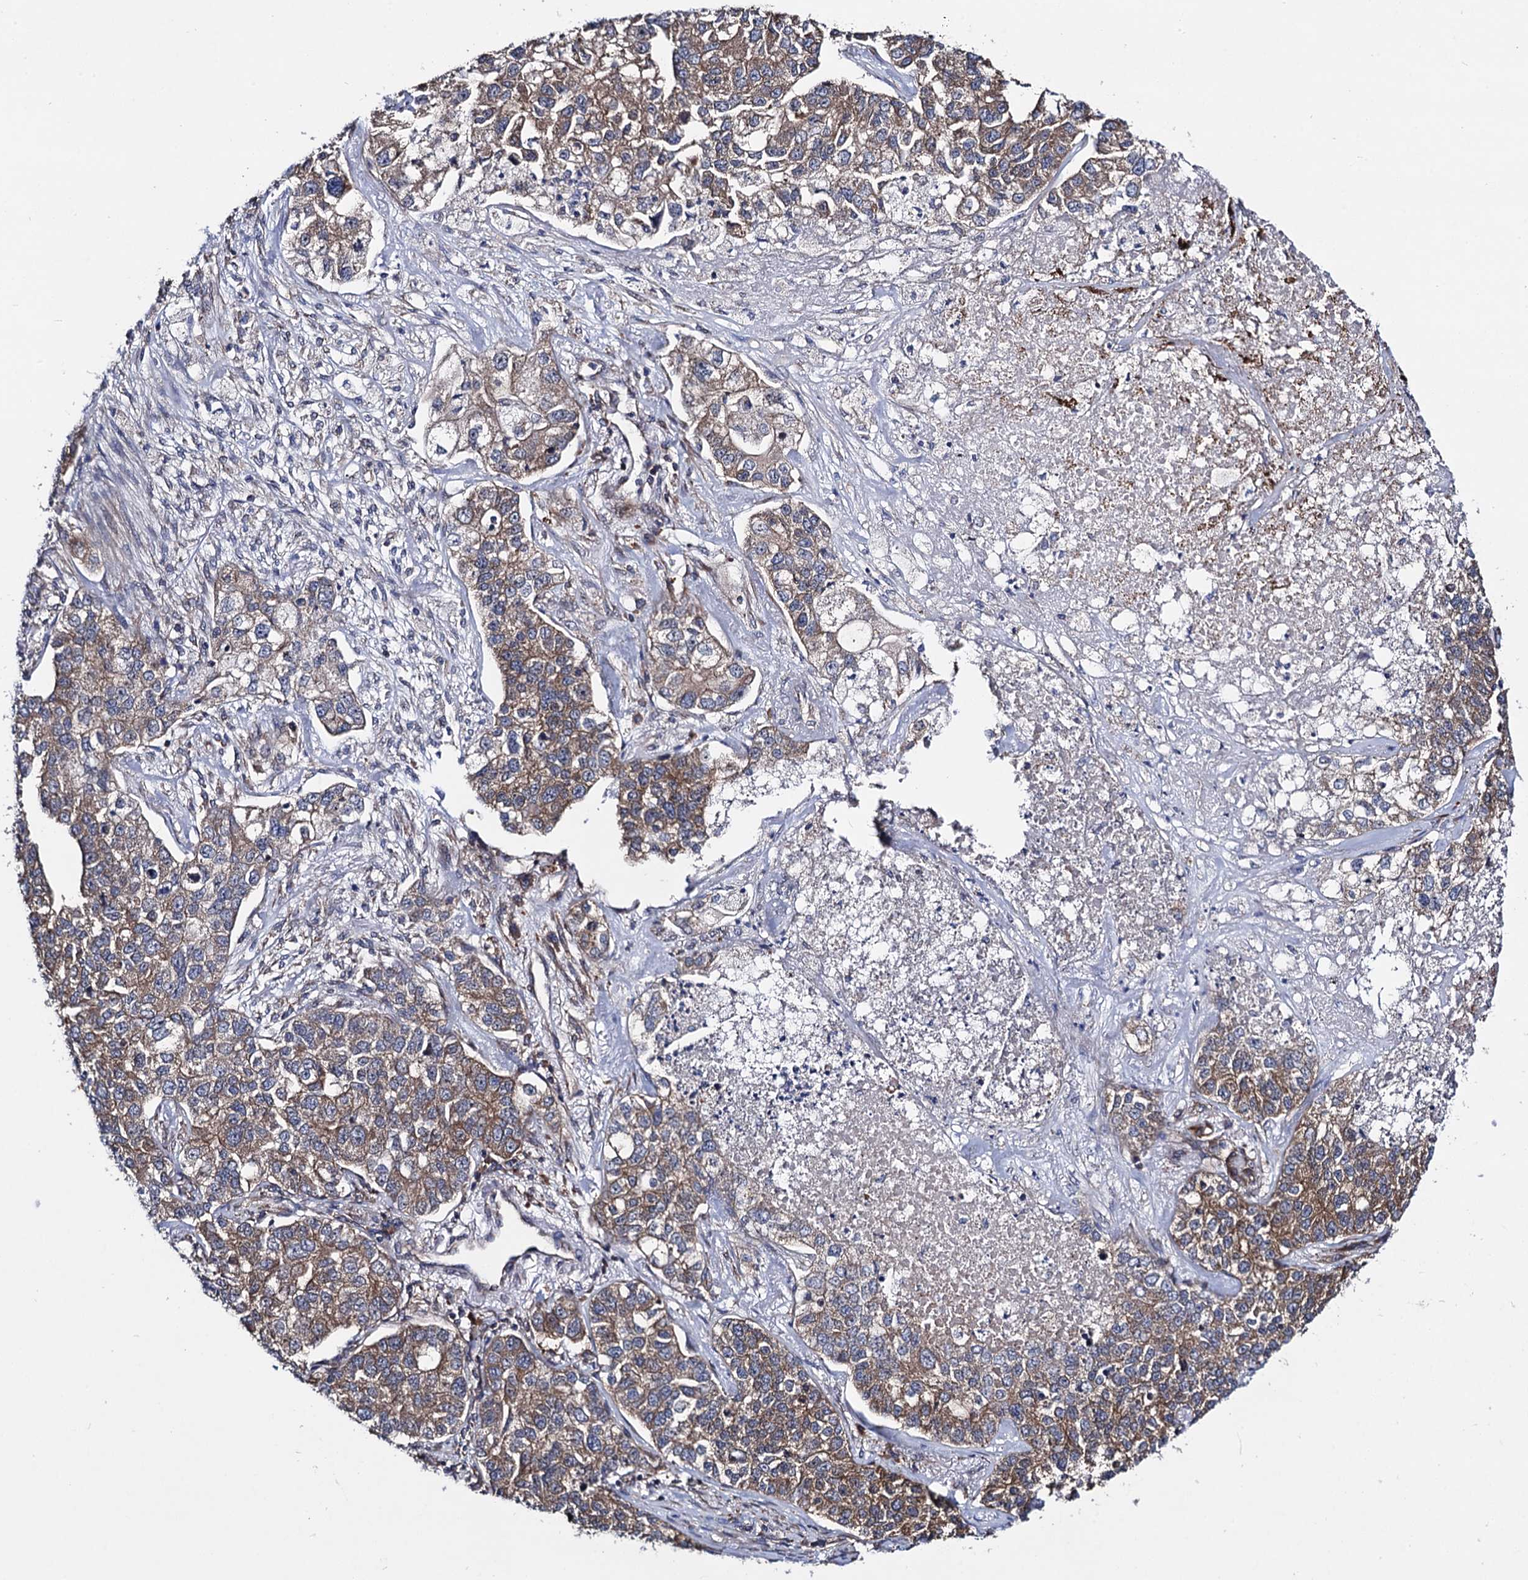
{"staining": {"intensity": "moderate", "quantity": ">75%", "location": "cytoplasmic/membranous"}, "tissue": "lung cancer", "cell_type": "Tumor cells", "image_type": "cancer", "snomed": [{"axis": "morphology", "description": "Adenocarcinoma, NOS"}, {"axis": "topography", "description": "Lung"}], "caption": "Protein expression analysis of human lung adenocarcinoma reveals moderate cytoplasmic/membranous staining in about >75% of tumor cells.", "gene": "DYDC1", "patient": {"sex": "male", "age": 49}}